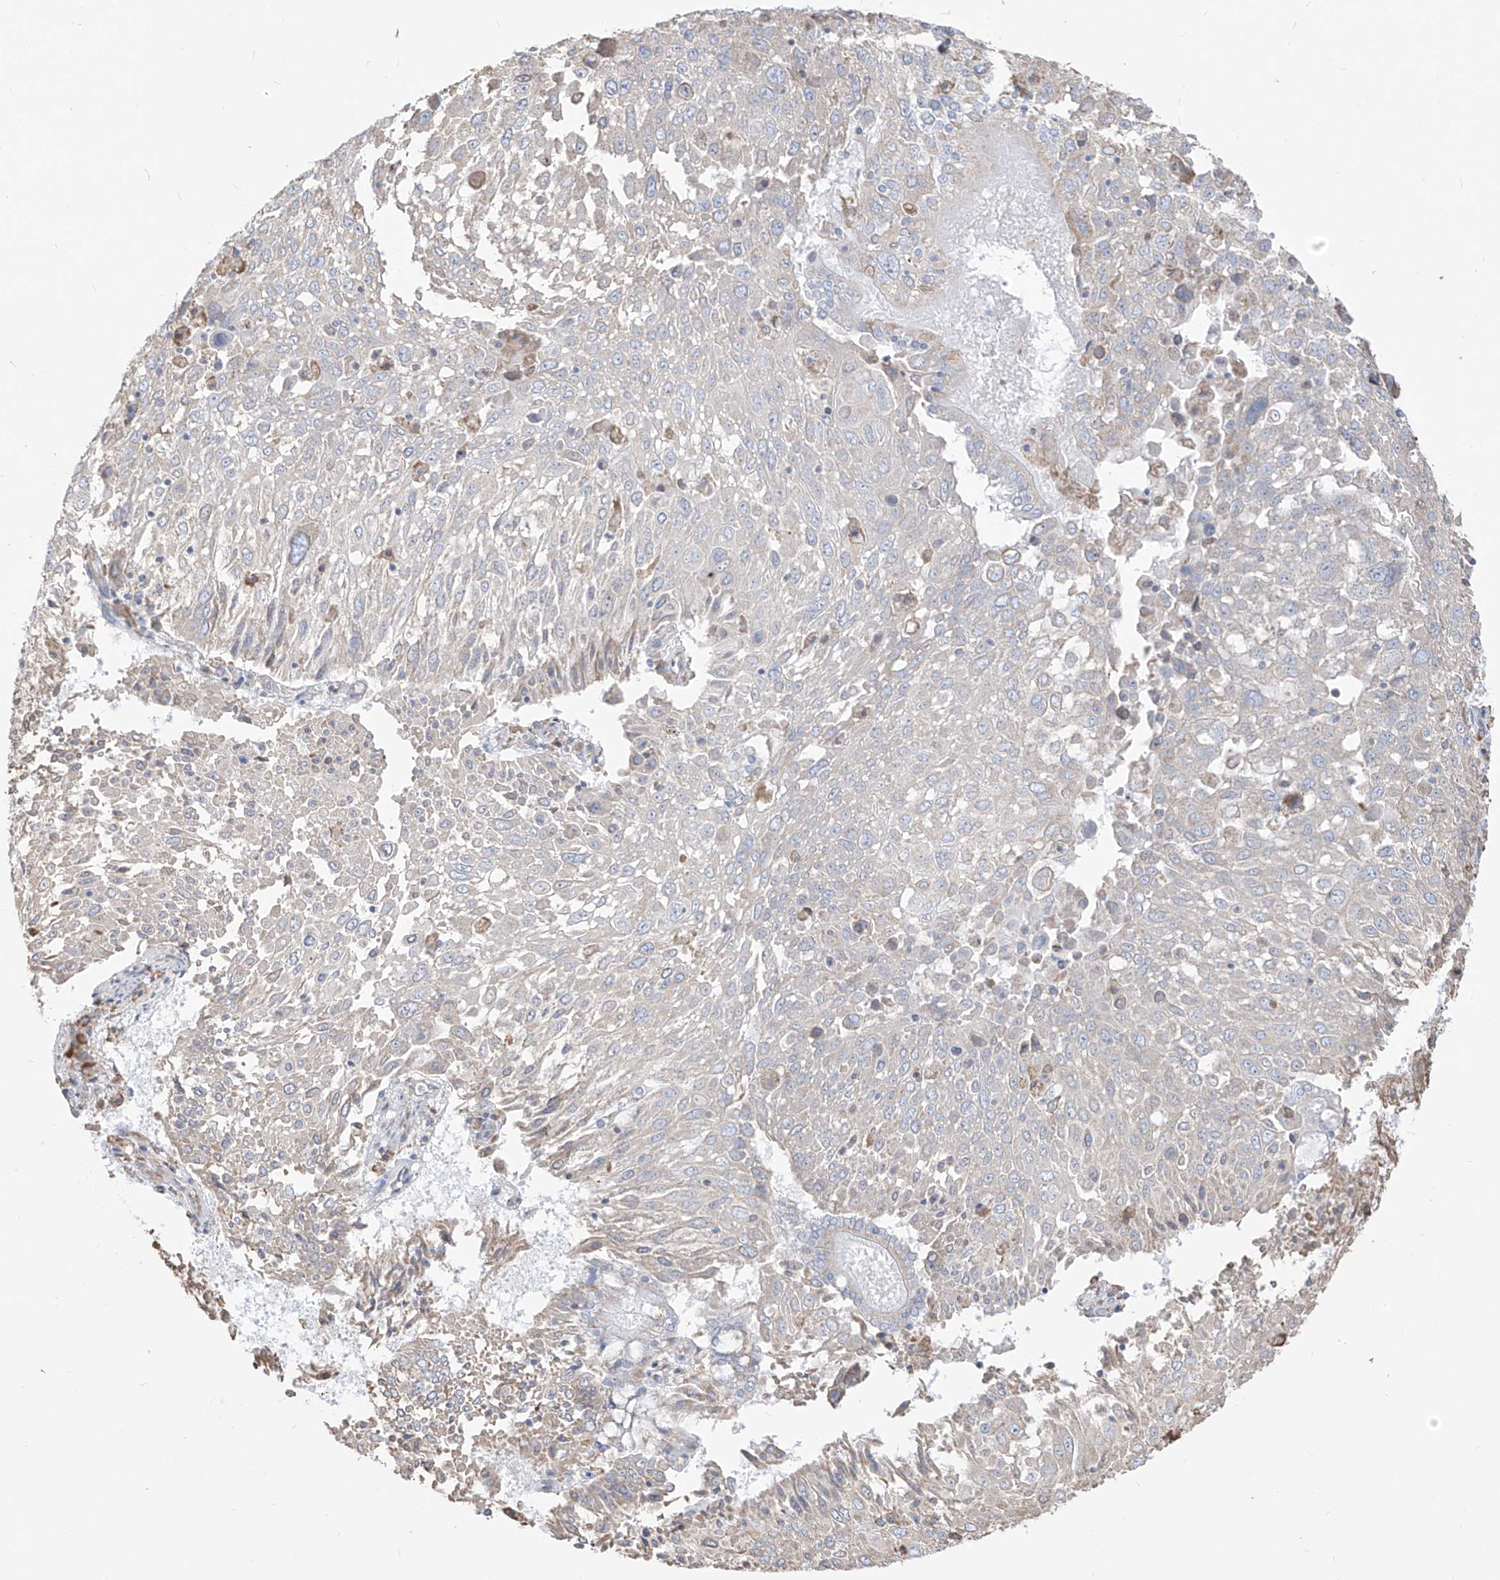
{"staining": {"intensity": "negative", "quantity": "none", "location": "none"}, "tissue": "lung cancer", "cell_type": "Tumor cells", "image_type": "cancer", "snomed": [{"axis": "morphology", "description": "Squamous cell carcinoma, NOS"}, {"axis": "topography", "description": "Lung"}], "caption": "Tumor cells show no significant protein expression in squamous cell carcinoma (lung).", "gene": "PDIA6", "patient": {"sex": "male", "age": 65}}